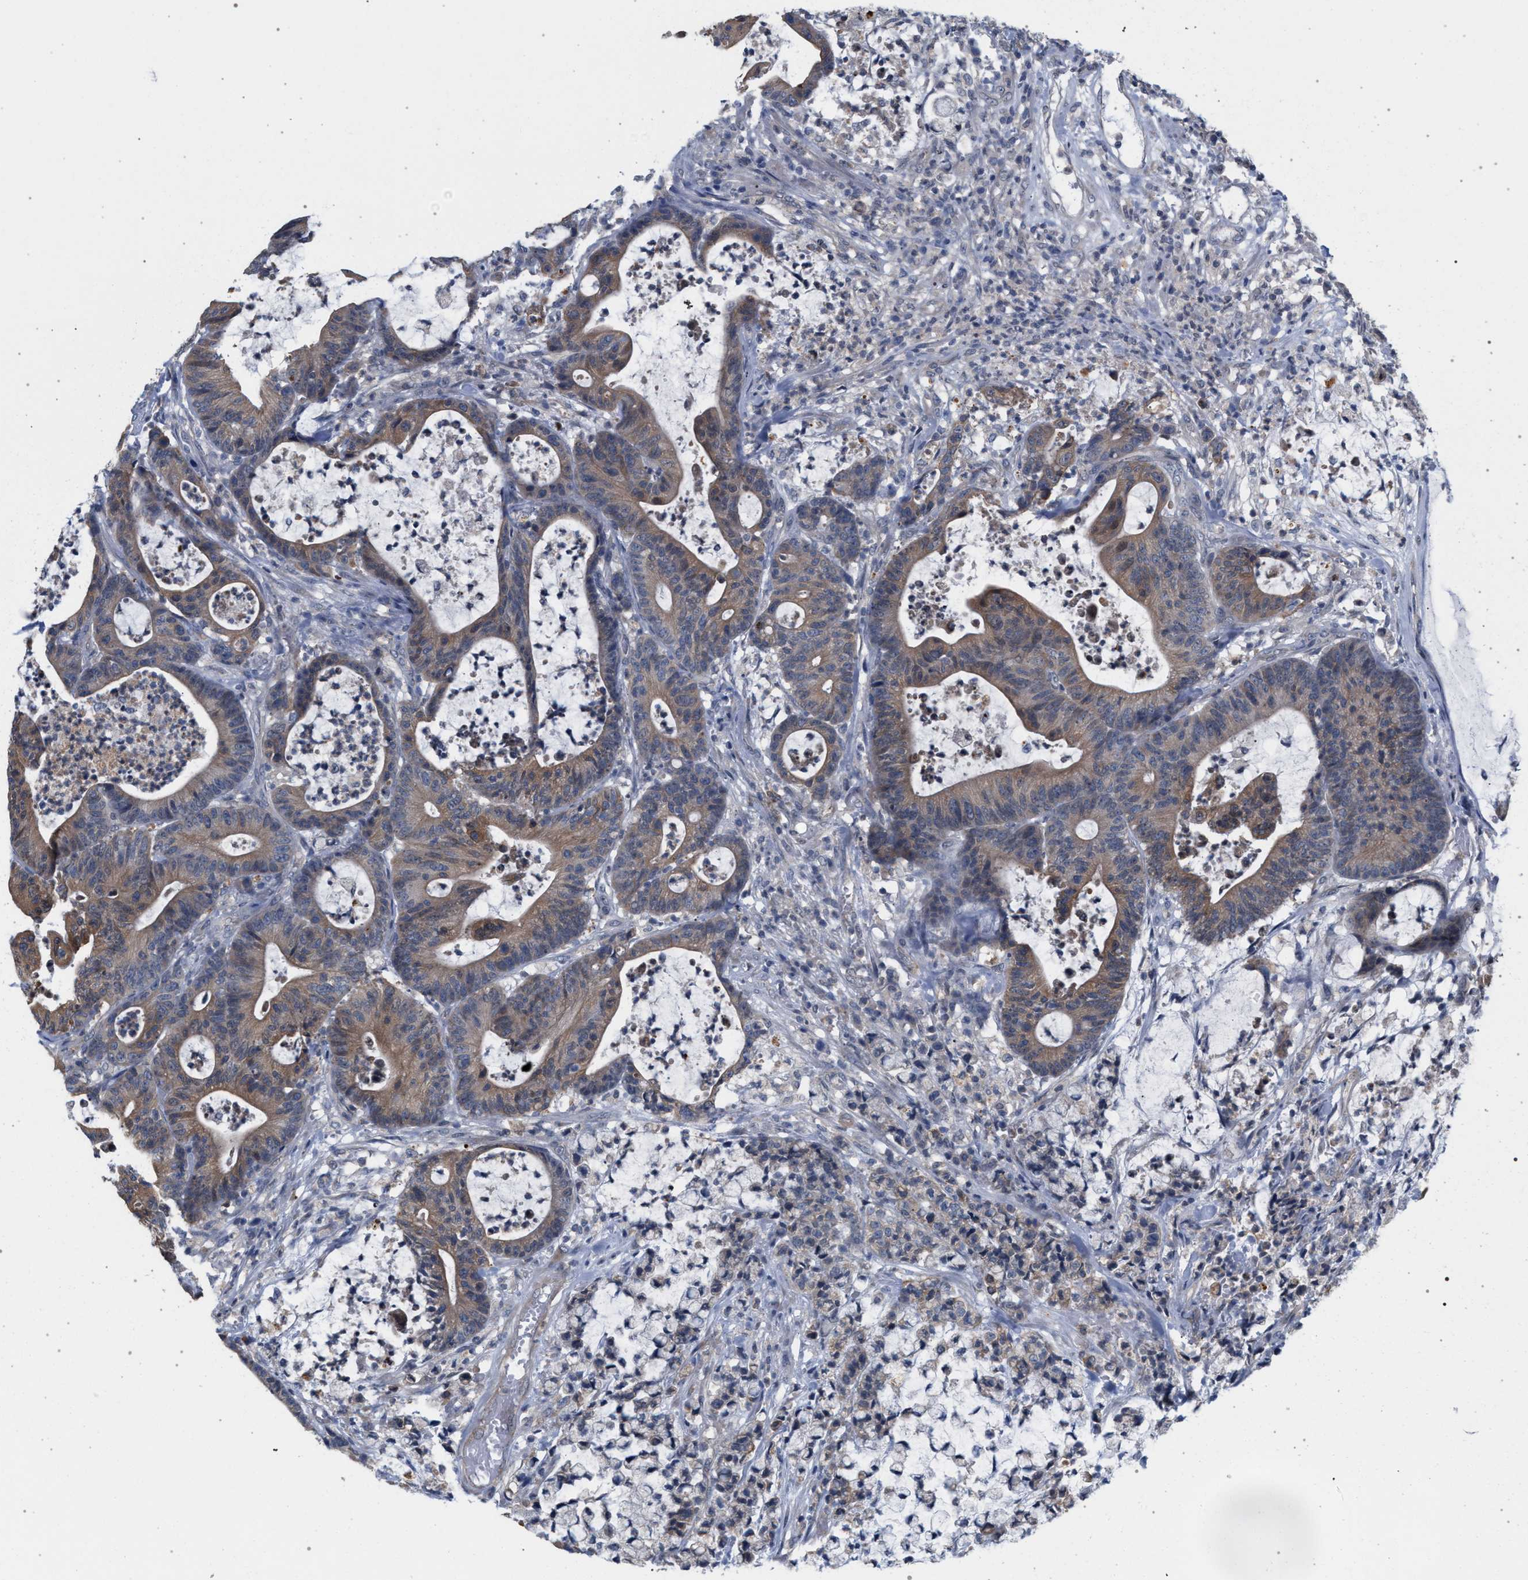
{"staining": {"intensity": "moderate", "quantity": "25%-75%", "location": "cytoplasmic/membranous"}, "tissue": "colorectal cancer", "cell_type": "Tumor cells", "image_type": "cancer", "snomed": [{"axis": "morphology", "description": "Adenocarcinoma, NOS"}, {"axis": "topography", "description": "Colon"}], "caption": "Immunohistochemical staining of human colorectal cancer displays moderate cytoplasmic/membranous protein positivity in about 25%-75% of tumor cells. (DAB (3,3'-diaminobenzidine) = brown stain, brightfield microscopy at high magnification).", "gene": "ARPC5L", "patient": {"sex": "female", "age": 84}}